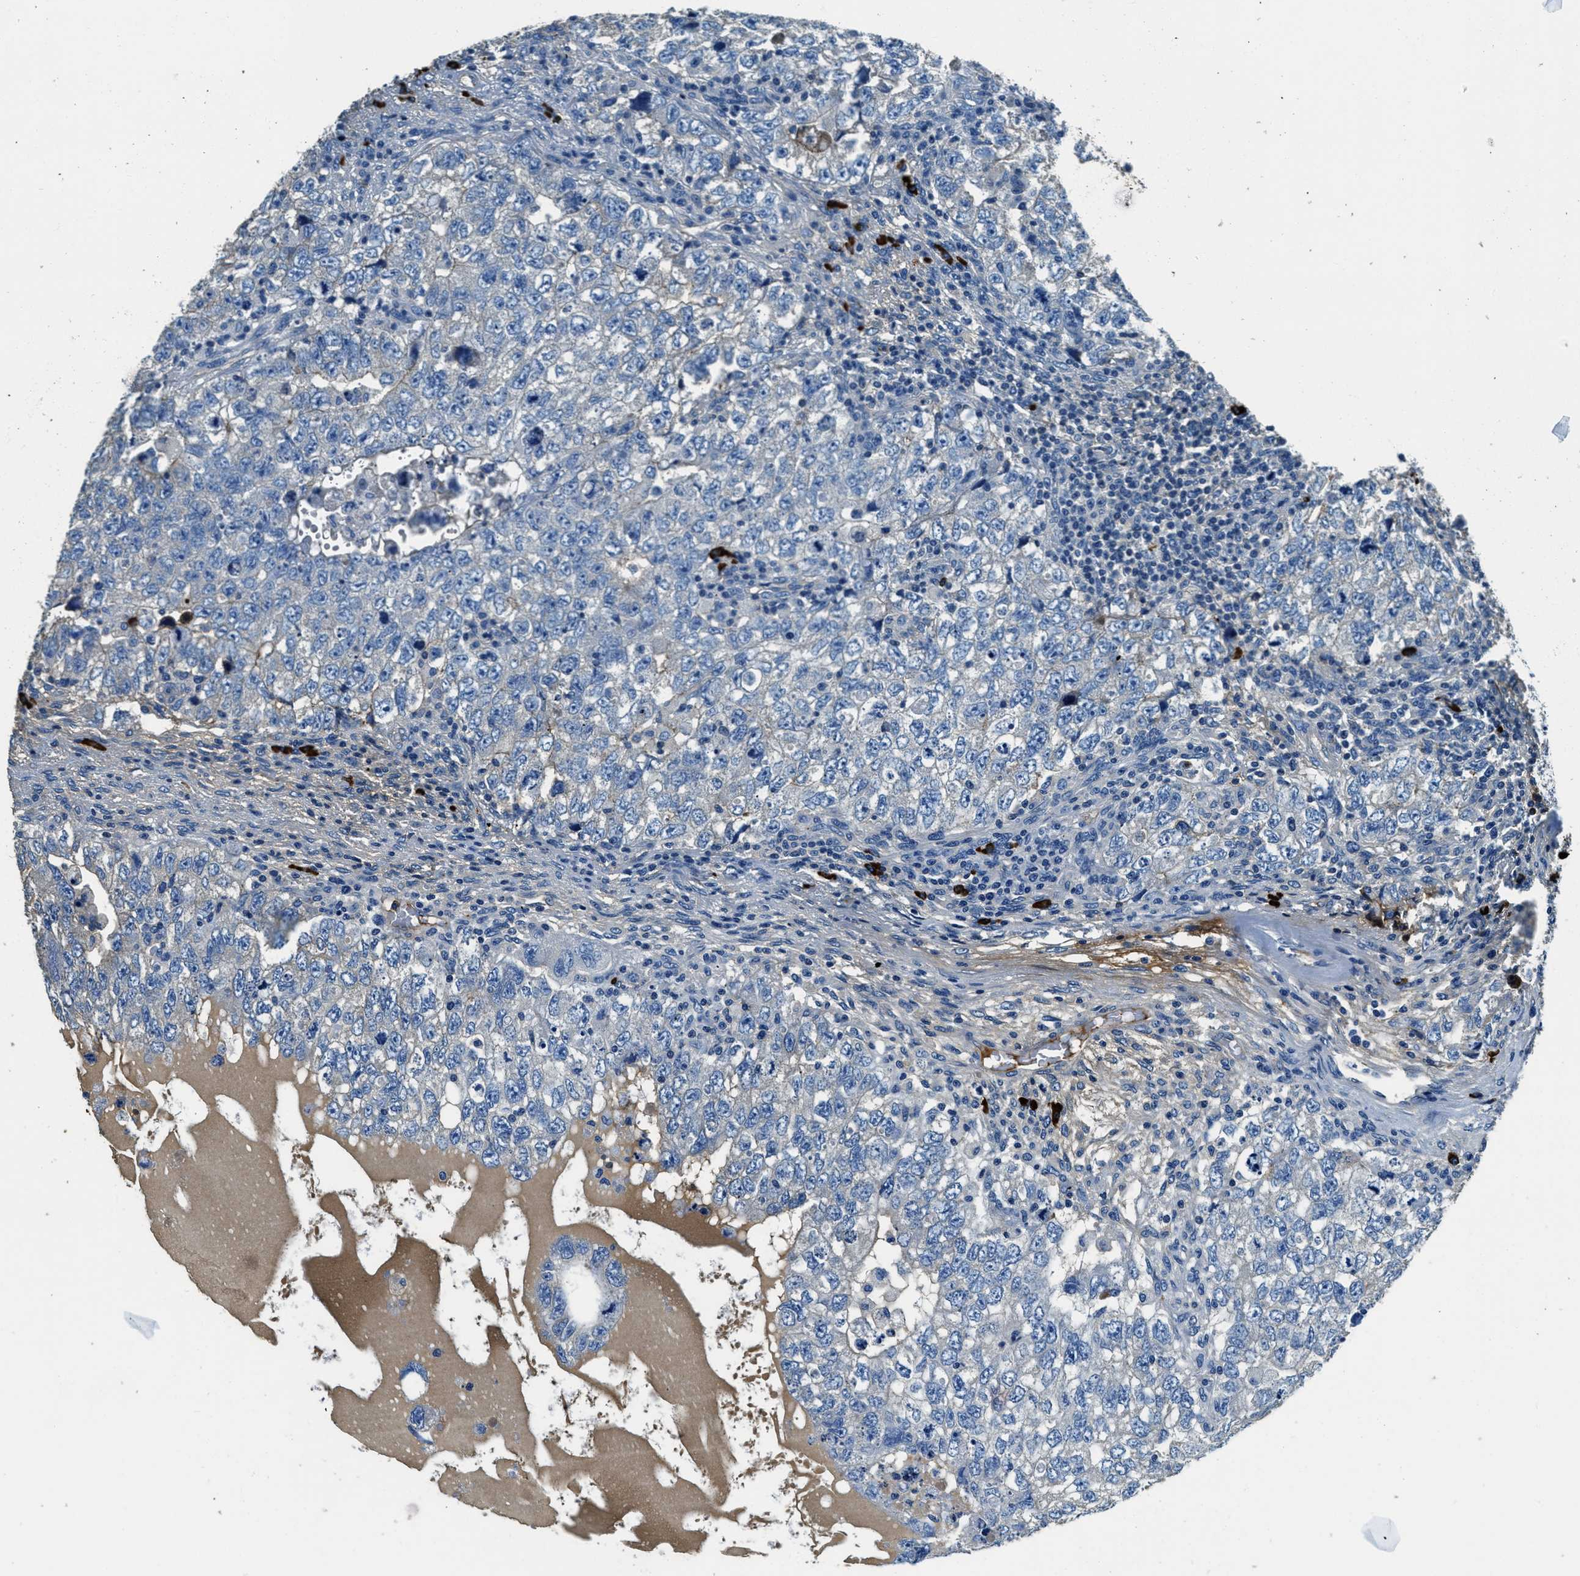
{"staining": {"intensity": "negative", "quantity": "none", "location": "none"}, "tissue": "testis cancer", "cell_type": "Tumor cells", "image_type": "cancer", "snomed": [{"axis": "morphology", "description": "Carcinoma, Embryonal, NOS"}, {"axis": "topography", "description": "Testis"}], "caption": "Tumor cells show no significant protein expression in testis cancer. Brightfield microscopy of IHC stained with DAB (3,3'-diaminobenzidine) (brown) and hematoxylin (blue), captured at high magnification.", "gene": "TMEM186", "patient": {"sex": "male", "age": 36}}